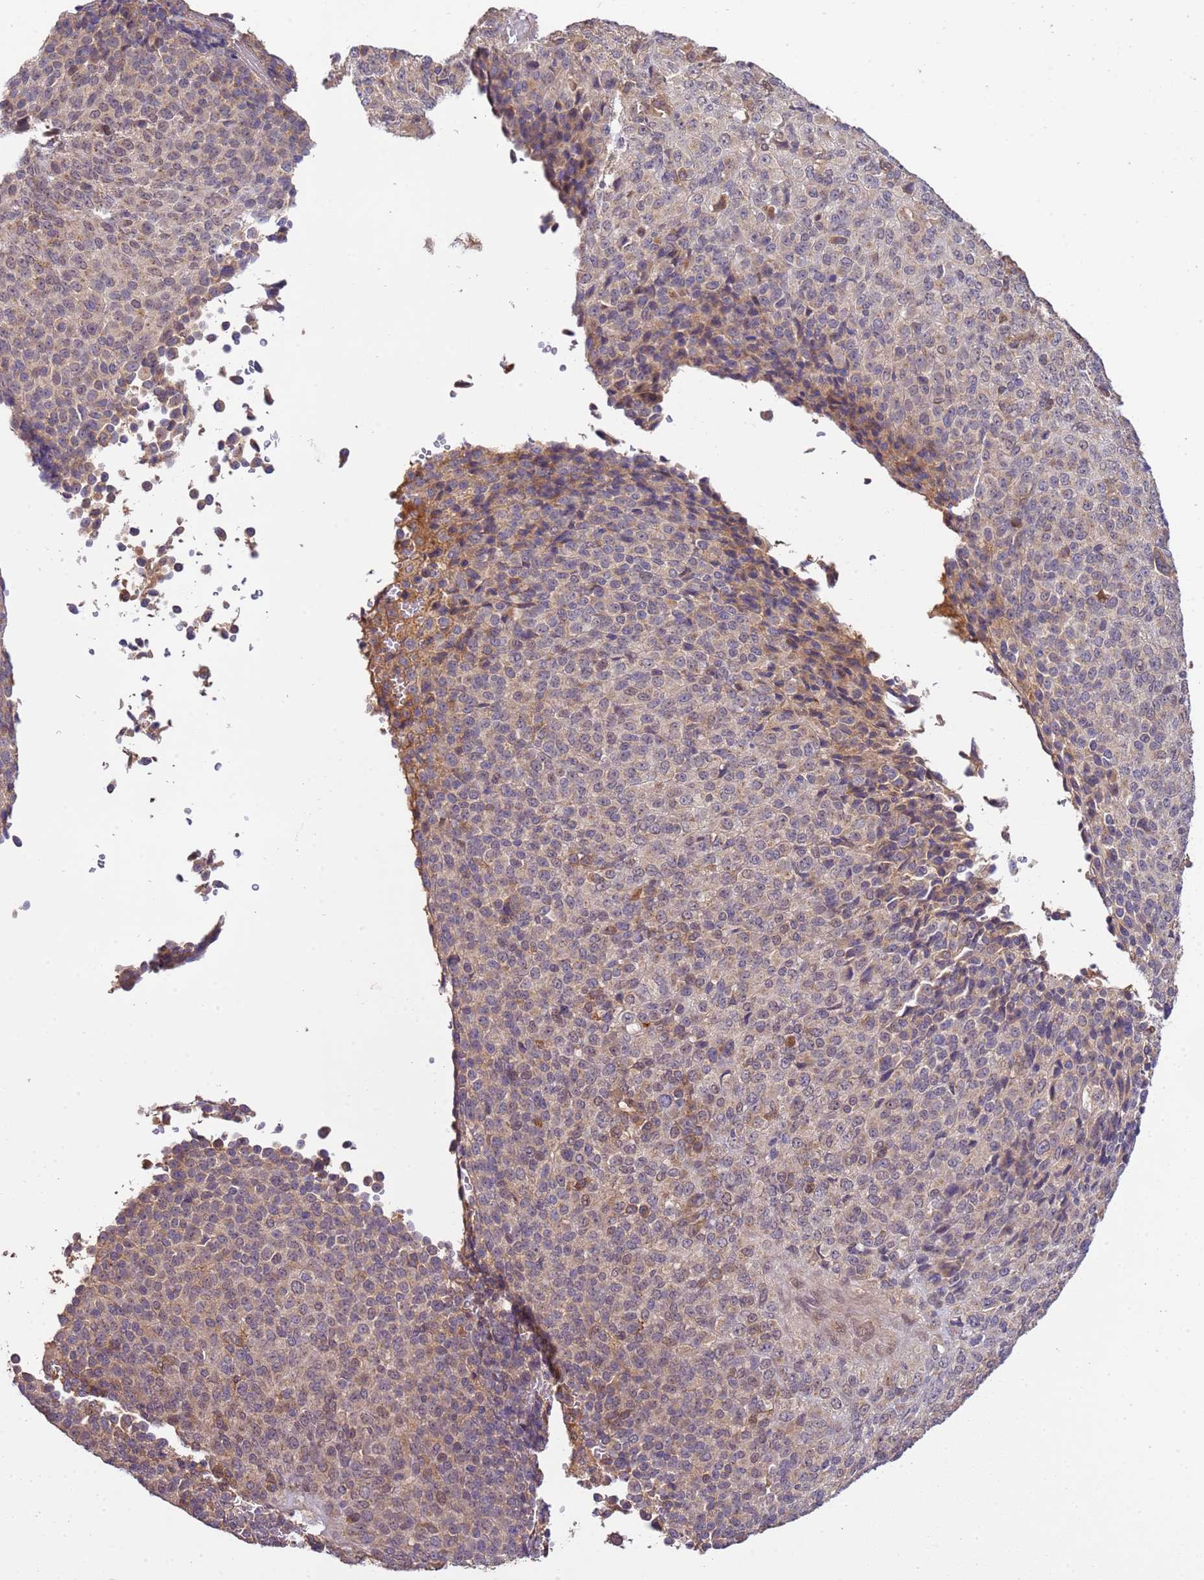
{"staining": {"intensity": "weak", "quantity": "25%-75%", "location": "cytoplasmic/membranous"}, "tissue": "melanoma", "cell_type": "Tumor cells", "image_type": "cancer", "snomed": [{"axis": "morphology", "description": "Malignant melanoma, Metastatic site"}, {"axis": "topography", "description": "Brain"}], "caption": "Malignant melanoma (metastatic site) stained with a protein marker demonstrates weak staining in tumor cells.", "gene": "ZNF624", "patient": {"sex": "female", "age": 56}}